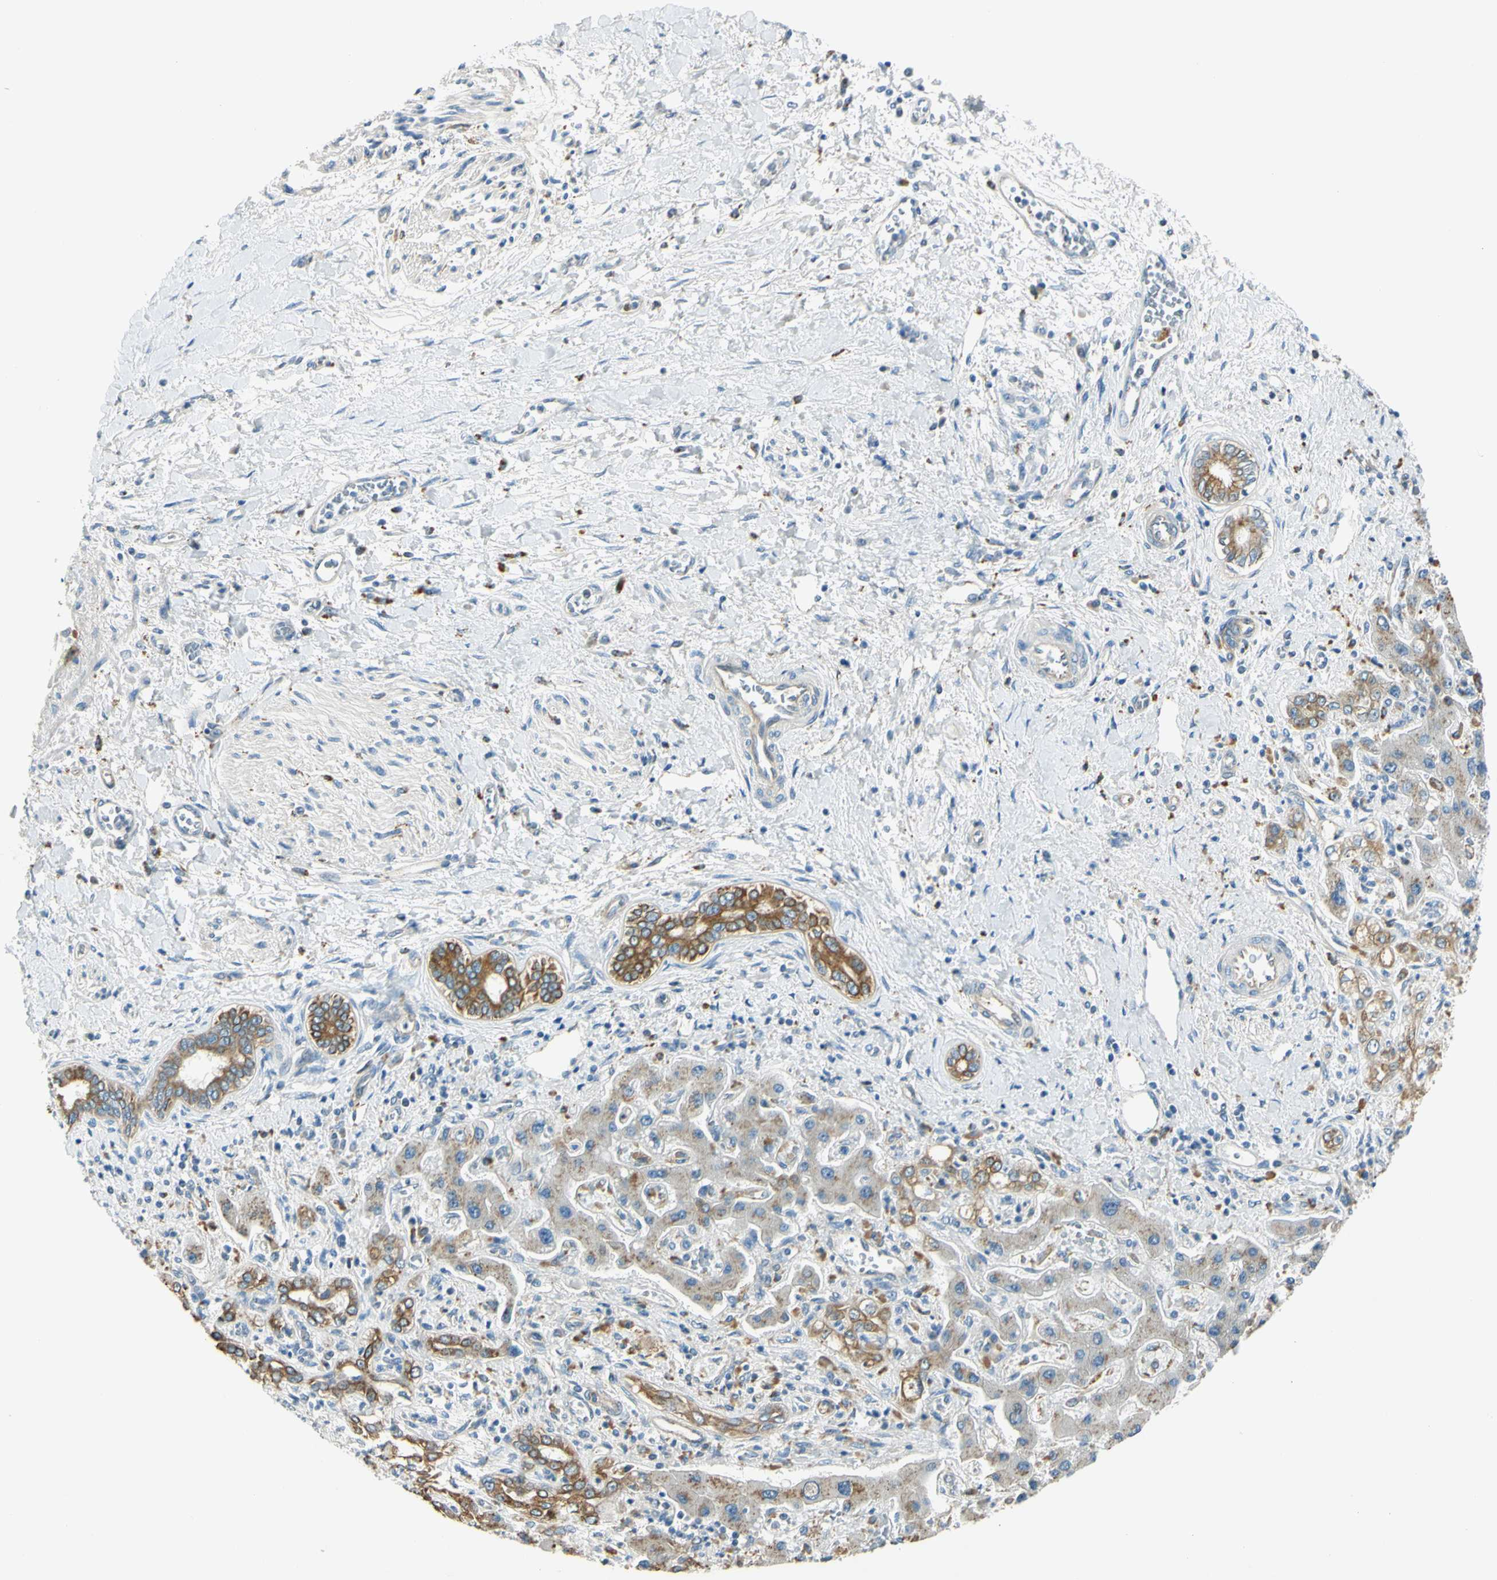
{"staining": {"intensity": "moderate", "quantity": ">75%", "location": "cytoplasmic/membranous"}, "tissue": "liver cancer", "cell_type": "Tumor cells", "image_type": "cancer", "snomed": [{"axis": "morphology", "description": "Cholangiocarcinoma"}, {"axis": "topography", "description": "Liver"}], "caption": "Moderate cytoplasmic/membranous positivity is seen in approximately >75% of tumor cells in liver cancer (cholangiocarcinoma).", "gene": "LAMA3", "patient": {"sex": "male", "age": 50}}